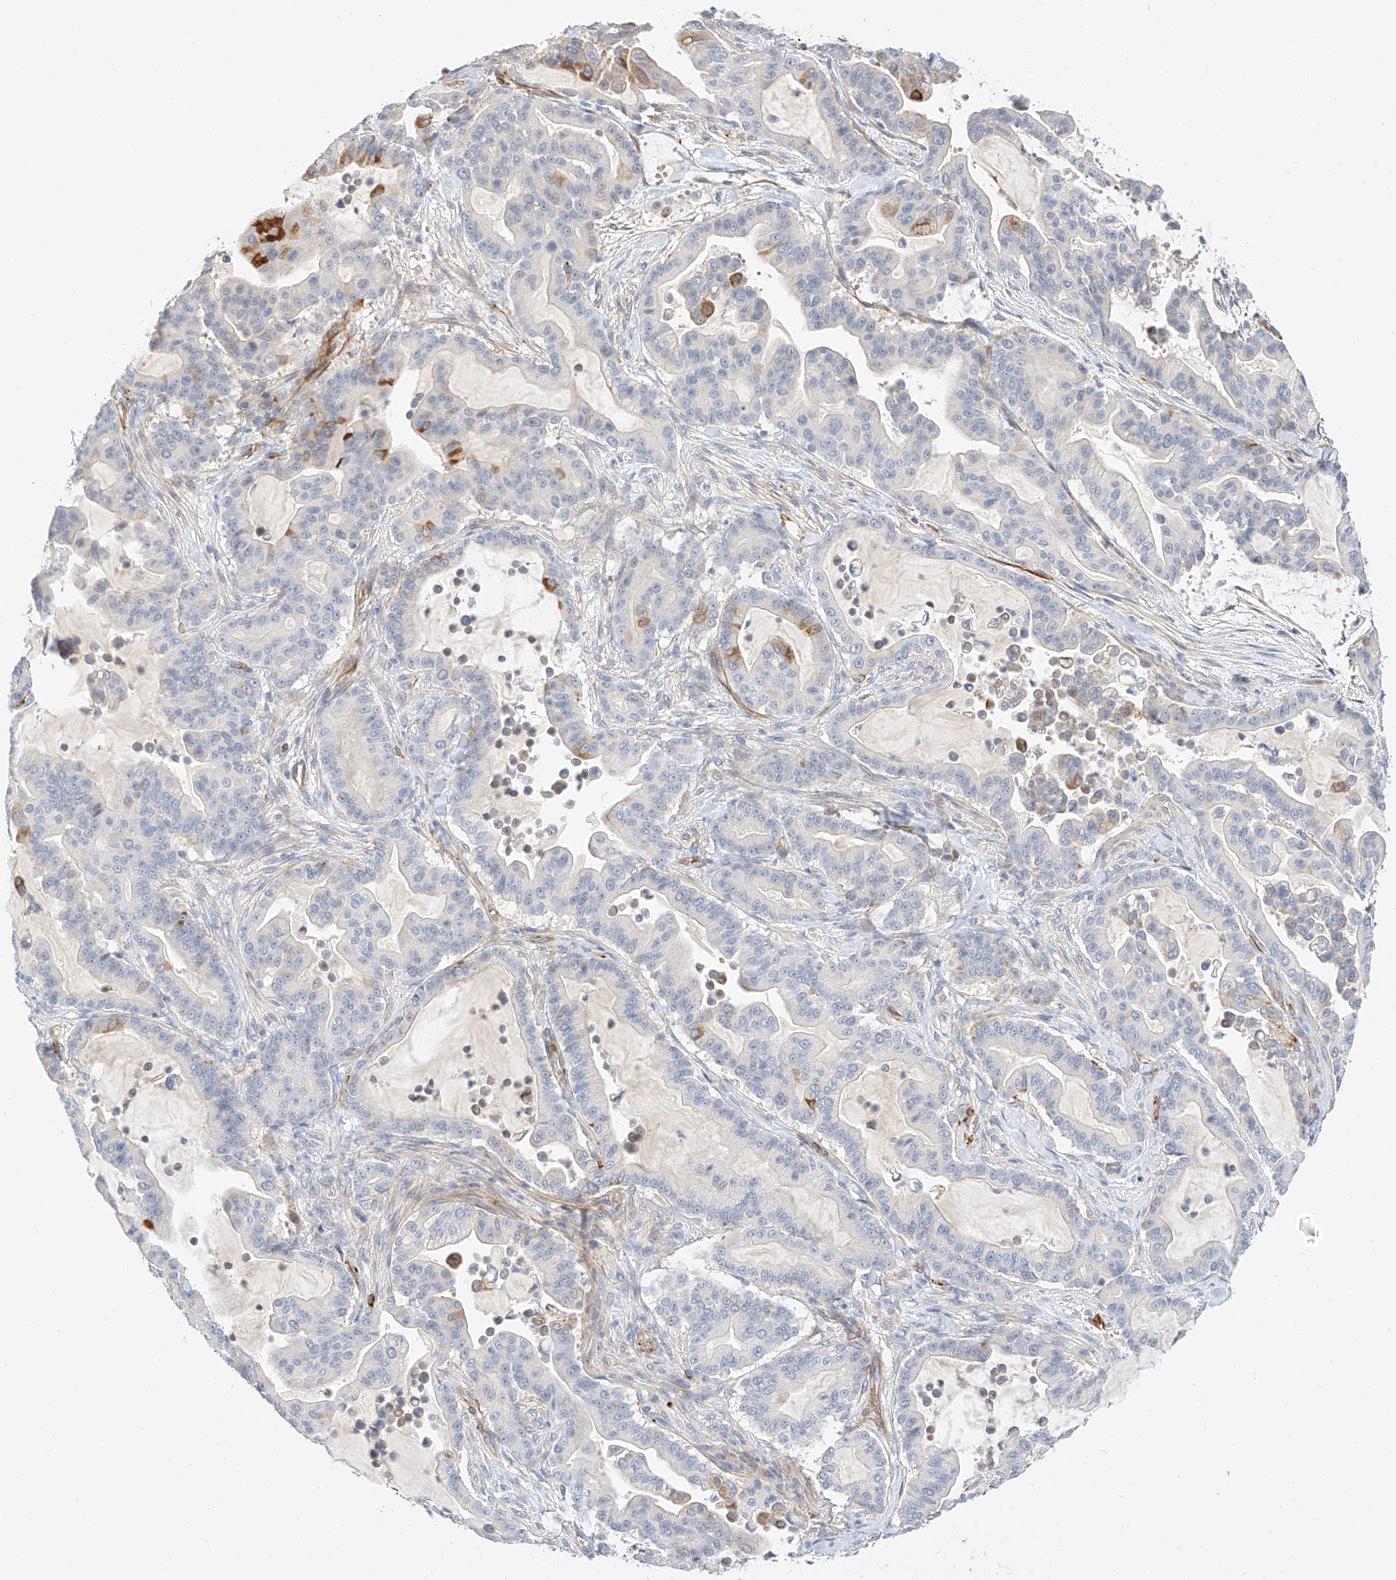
{"staining": {"intensity": "weak", "quantity": "<25%", "location": "cytoplasmic/membranous"}, "tissue": "pancreatic cancer", "cell_type": "Tumor cells", "image_type": "cancer", "snomed": [{"axis": "morphology", "description": "Adenocarcinoma, NOS"}, {"axis": "topography", "description": "Pancreas"}], "caption": "Tumor cells are negative for protein expression in human pancreatic adenocarcinoma.", "gene": "CDCP2", "patient": {"sex": "male", "age": 63}}